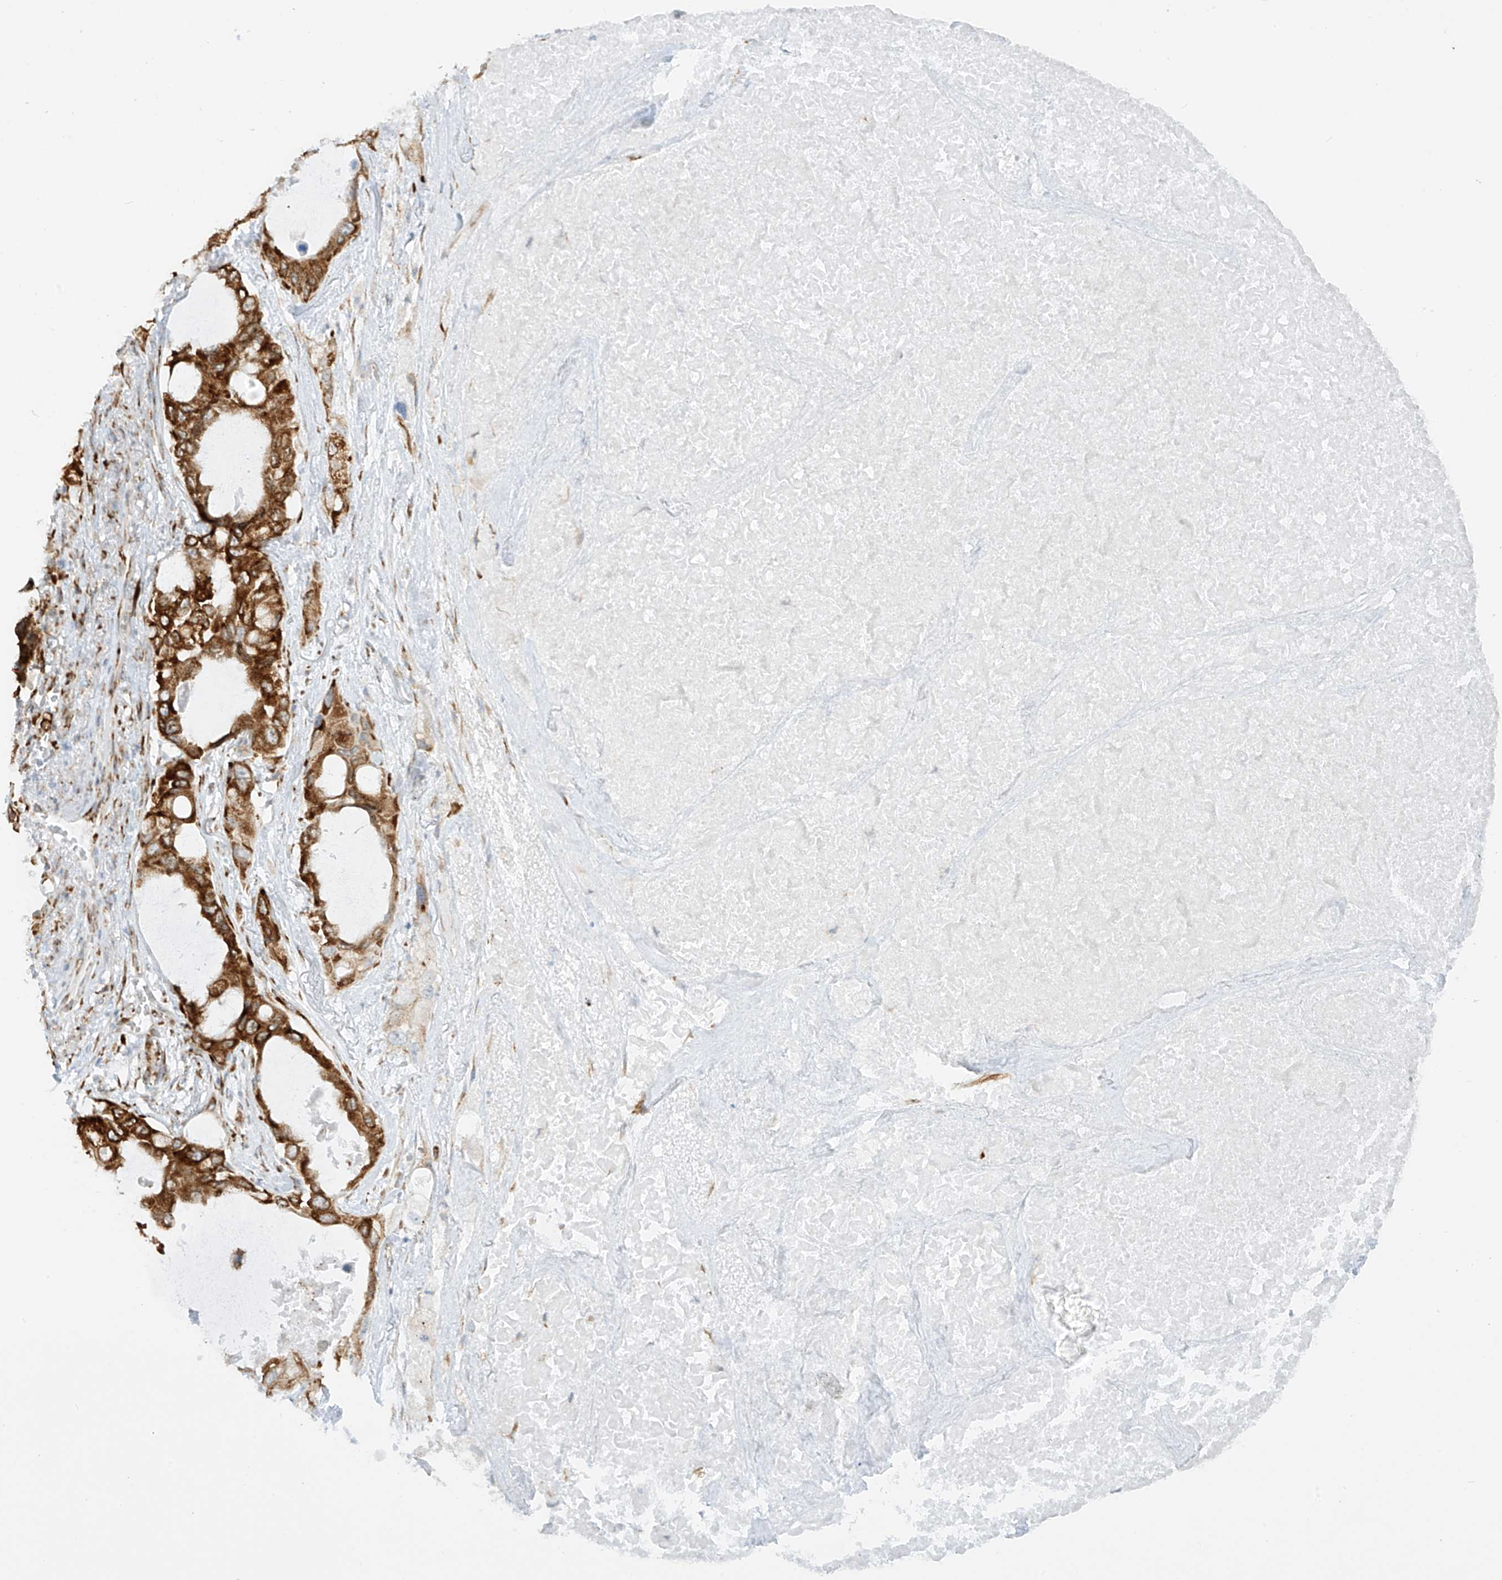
{"staining": {"intensity": "strong", "quantity": ">75%", "location": "cytoplasmic/membranous"}, "tissue": "lung cancer", "cell_type": "Tumor cells", "image_type": "cancer", "snomed": [{"axis": "morphology", "description": "Squamous cell carcinoma, NOS"}, {"axis": "topography", "description": "Lung"}], "caption": "Immunohistochemical staining of human lung cancer (squamous cell carcinoma) displays high levels of strong cytoplasmic/membranous positivity in about >75% of tumor cells.", "gene": "LRRC59", "patient": {"sex": "female", "age": 73}}